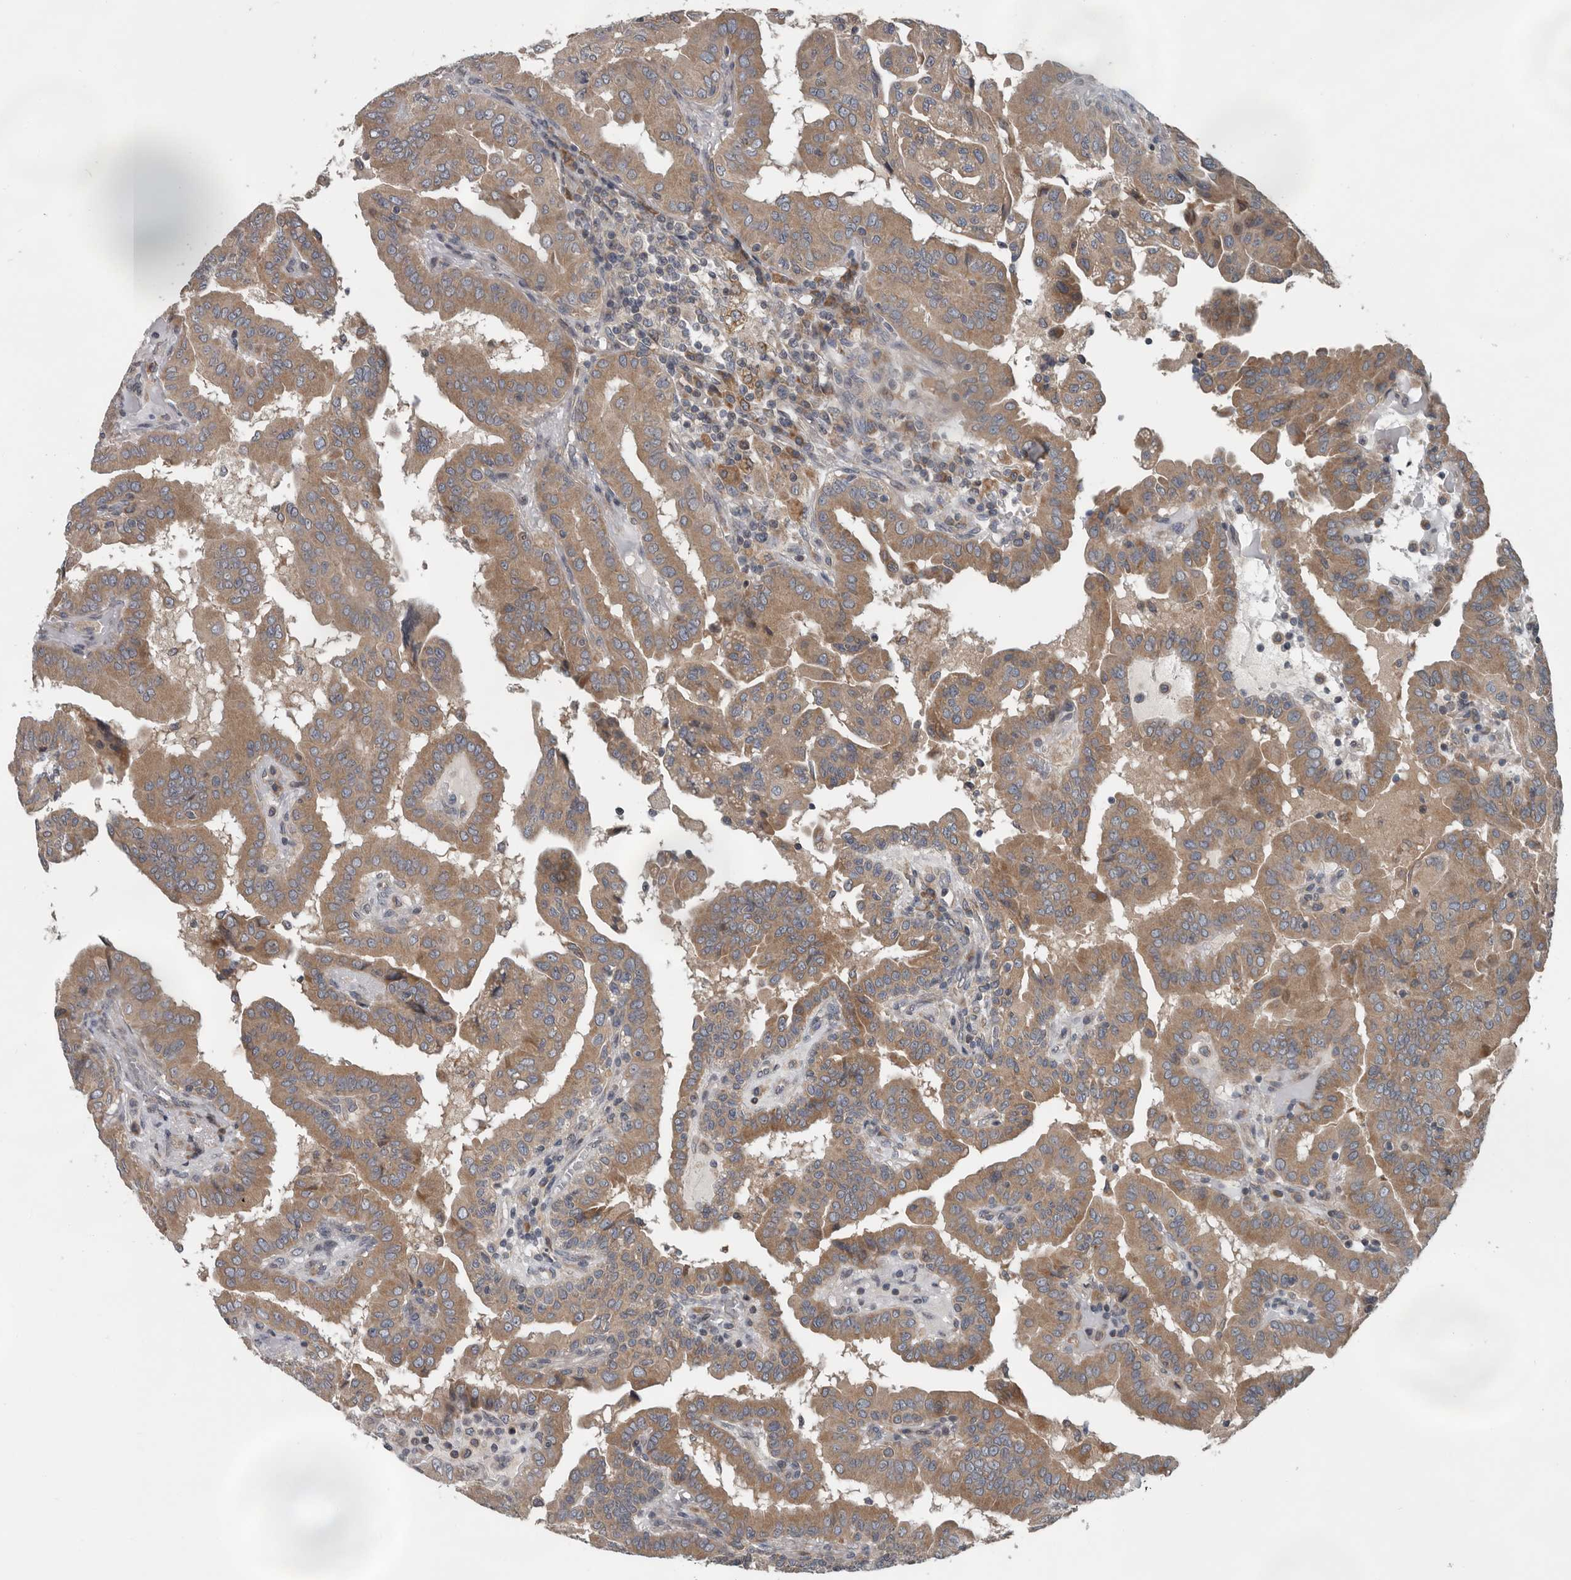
{"staining": {"intensity": "moderate", "quantity": ">75%", "location": "cytoplasmic/membranous"}, "tissue": "thyroid cancer", "cell_type": "Tumor cells", "image_type": "cancer", "snomed": [{"axis": "morphology", "description": "Papillary adenocarcinoma, NOS"}, {"axis": "topography", "description": "Thyroid gland"}], "caption": "Protein staining demonstrates moderate cytoplasmic/membranous staining in approximately >75% of tumor cells in thyroid cancer (papillary adenocarcinoma).", "gene": "TMEM199", "patient": {"sex": "male", "age": 33}}